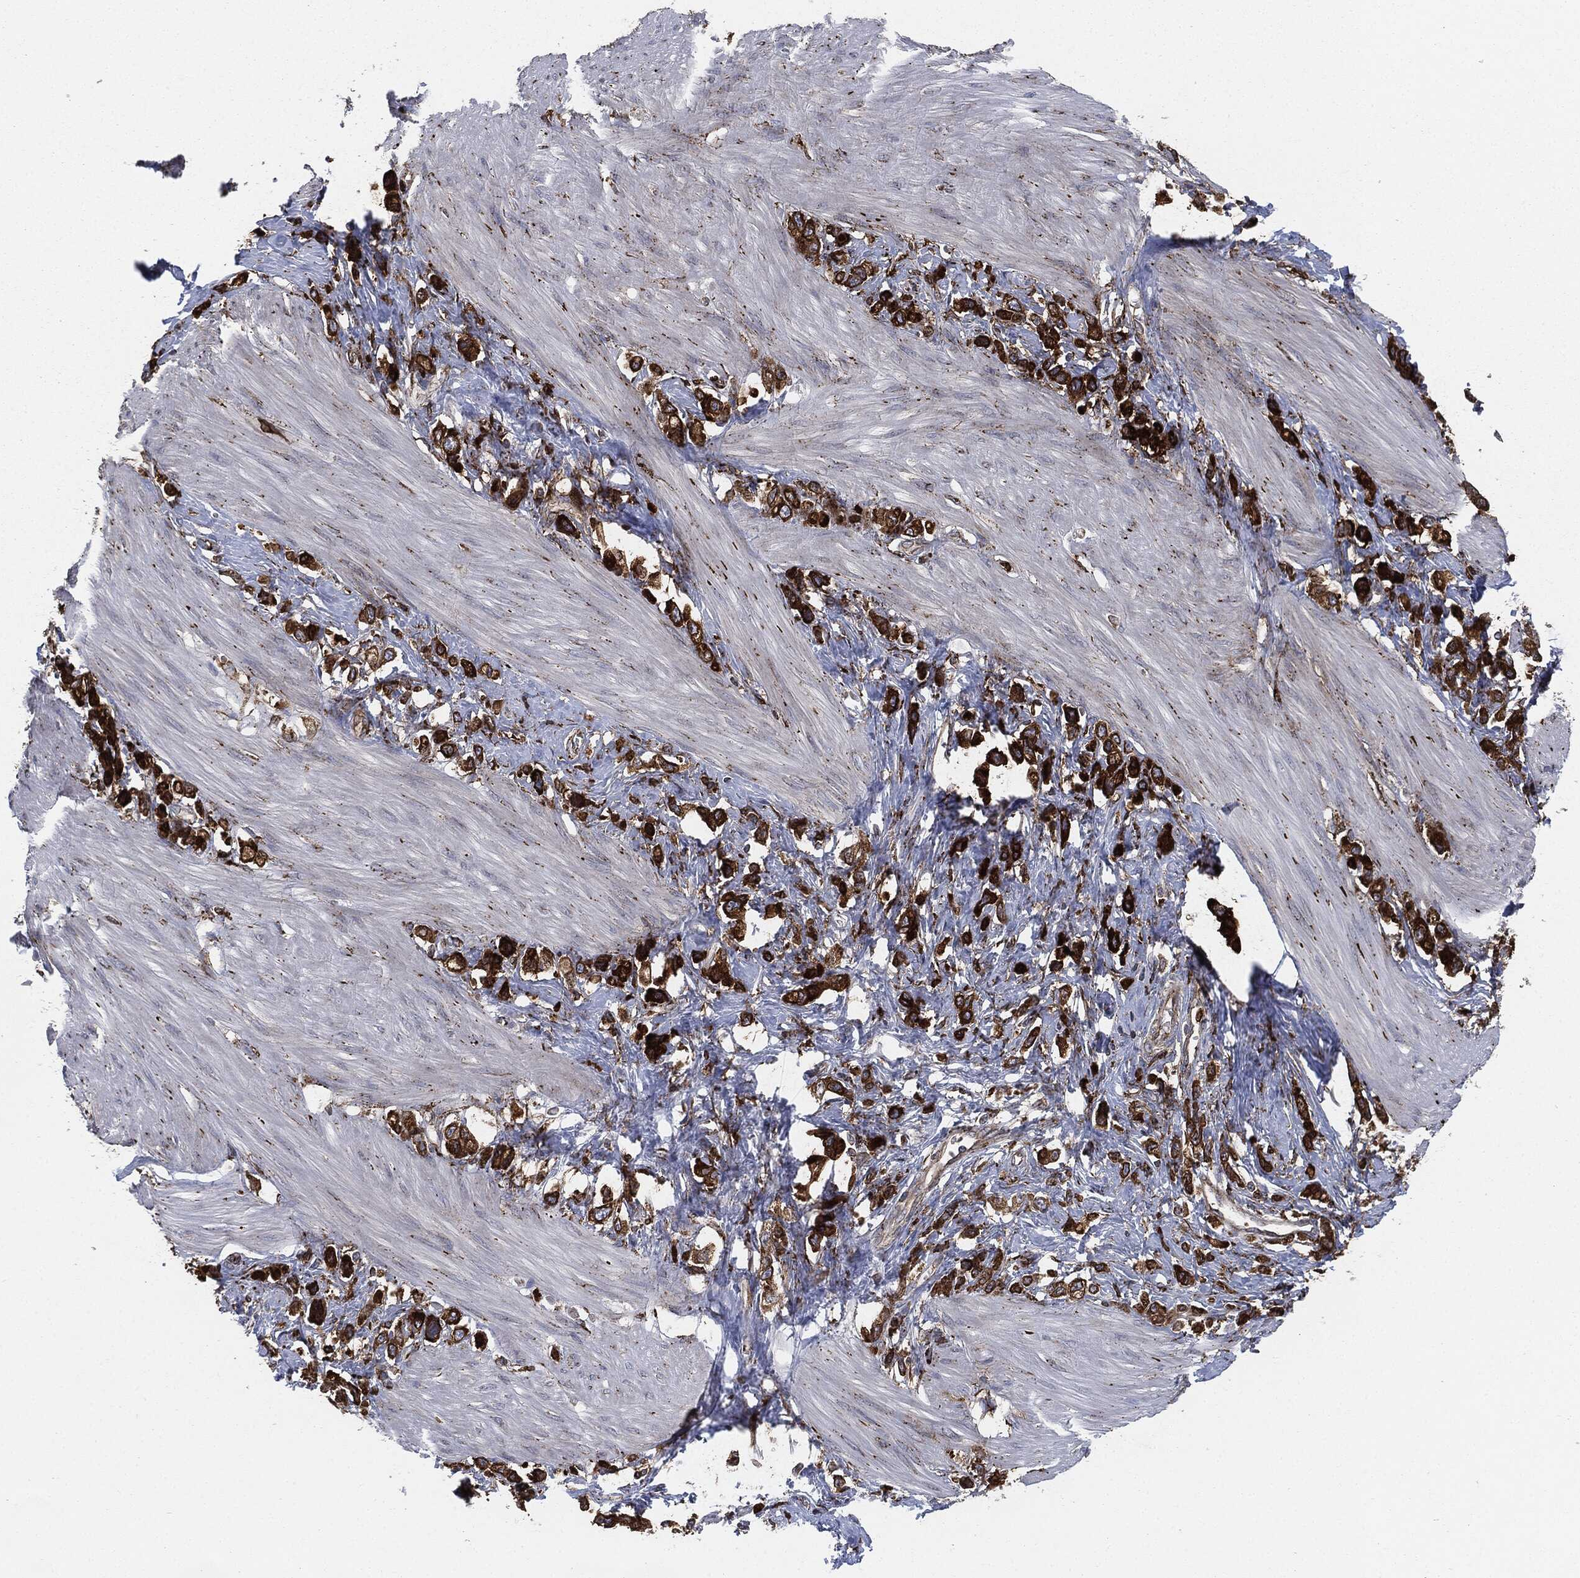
{"staining": {"intensity": "strong", "quantity": ">75%", "location": "cytoplasmic/membranous"}, "tissue": "stomach cancer", "cell_type": "Tumor cells", "image_type": "cancer", "snomed": [{"axis": "morphology", "description": "Normal tissue, NOS"}, {"axis": "morphology", "description": "Adenocarcinoma, NOS"}, {"axis": "morphology", "description": "Adenocarcinoma, High grade"}, {"axis": "topography", "description": "Stomach, upper"}, {"axis": "topography", "description": "Stomach"}], "caption": "High-magnification brightfield microscopy of stomach cancer (high-grade adenocarcinoma) stained with DAB (3,3'-diaminobenzidine) (brown) and counterstained with hematoxylin (blue). tumor cells exhibit strong cytoplasmic/membranous expression is identified in approximately>75% of cells.", "gene": "CALR", "patient": {"sex": "female", "age": 65}}